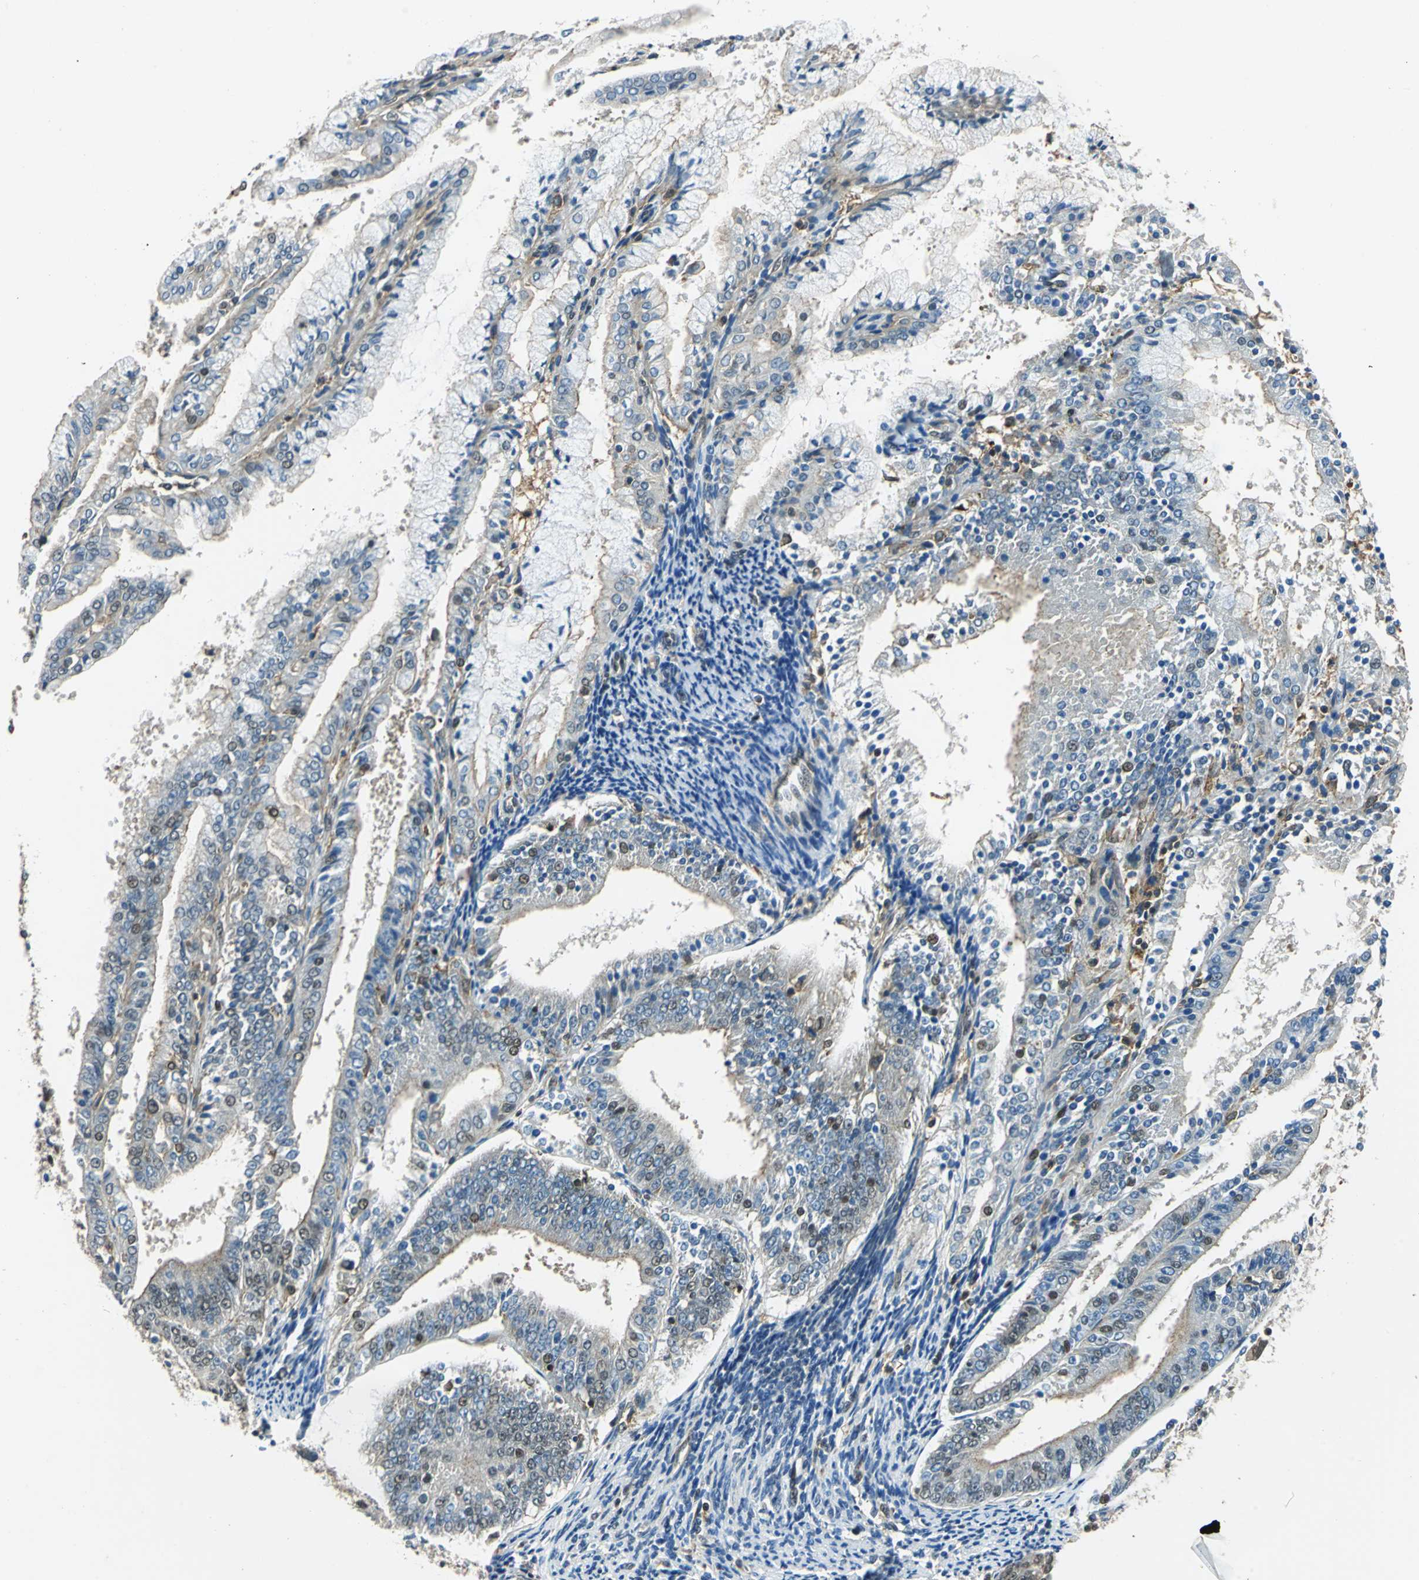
{"staining": {"intensity": "moderate", "quantity": "<25%", "location": "cytoplasmic/membranous,nuclear"}, "tissue": "endometrial cancer", "cell_type": "Tumor cells", "image_type": "cancer", "snomed": [{"axis": "morphology", "description": "Adenocarcinoma, NOS"}, {"axis": "topography", "description": "Endometrium"}], "caption": "Endometrial cancer stained with a brown dye reveals moderate cytoplasmic/membranous and nuclear positive expression in about <25% of tumor cells.", "gene": "ARPC3", "patient": {"sex": "female", "age": 63}}